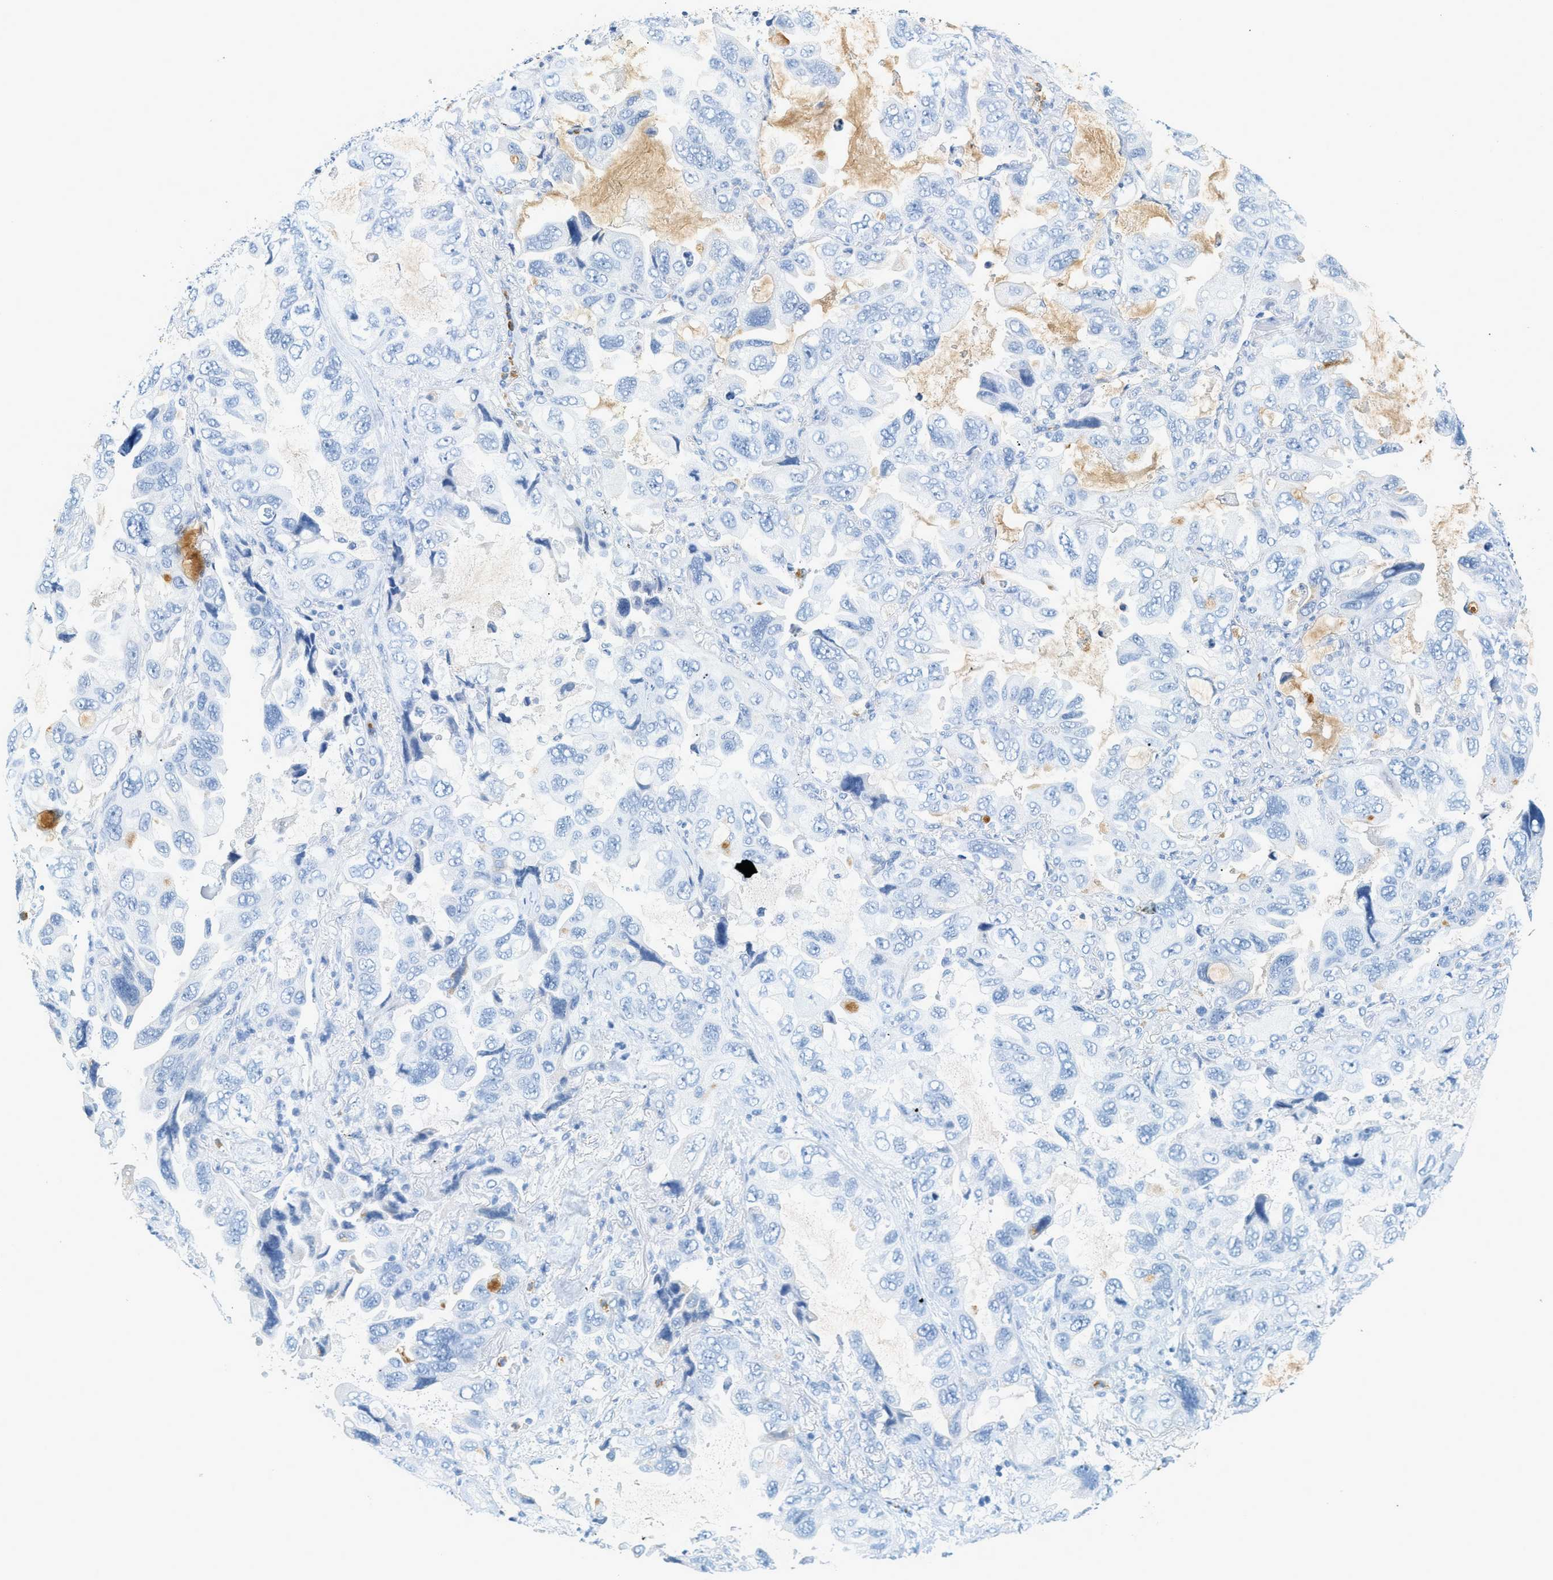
{"staining": {"intensity": "negative", "quantity": "none", "location": "none"}, "tissue": "lung cancer", "cell_type": "Tumor cells", "image_type": "cancer", "snomed": [{"axis": "morphology", "description": "Squamous cell carcinoma, NOS"}, {"axis": "topography", "description": "Lung"}], "caption": "This is a micrograph of immunohistochemistry staining of lung cancer (squamous cell carcinoma), which shows no positivity in tumor cells.", "gene": "LCN2", "patient": {"sex": "female", "age": 73}}